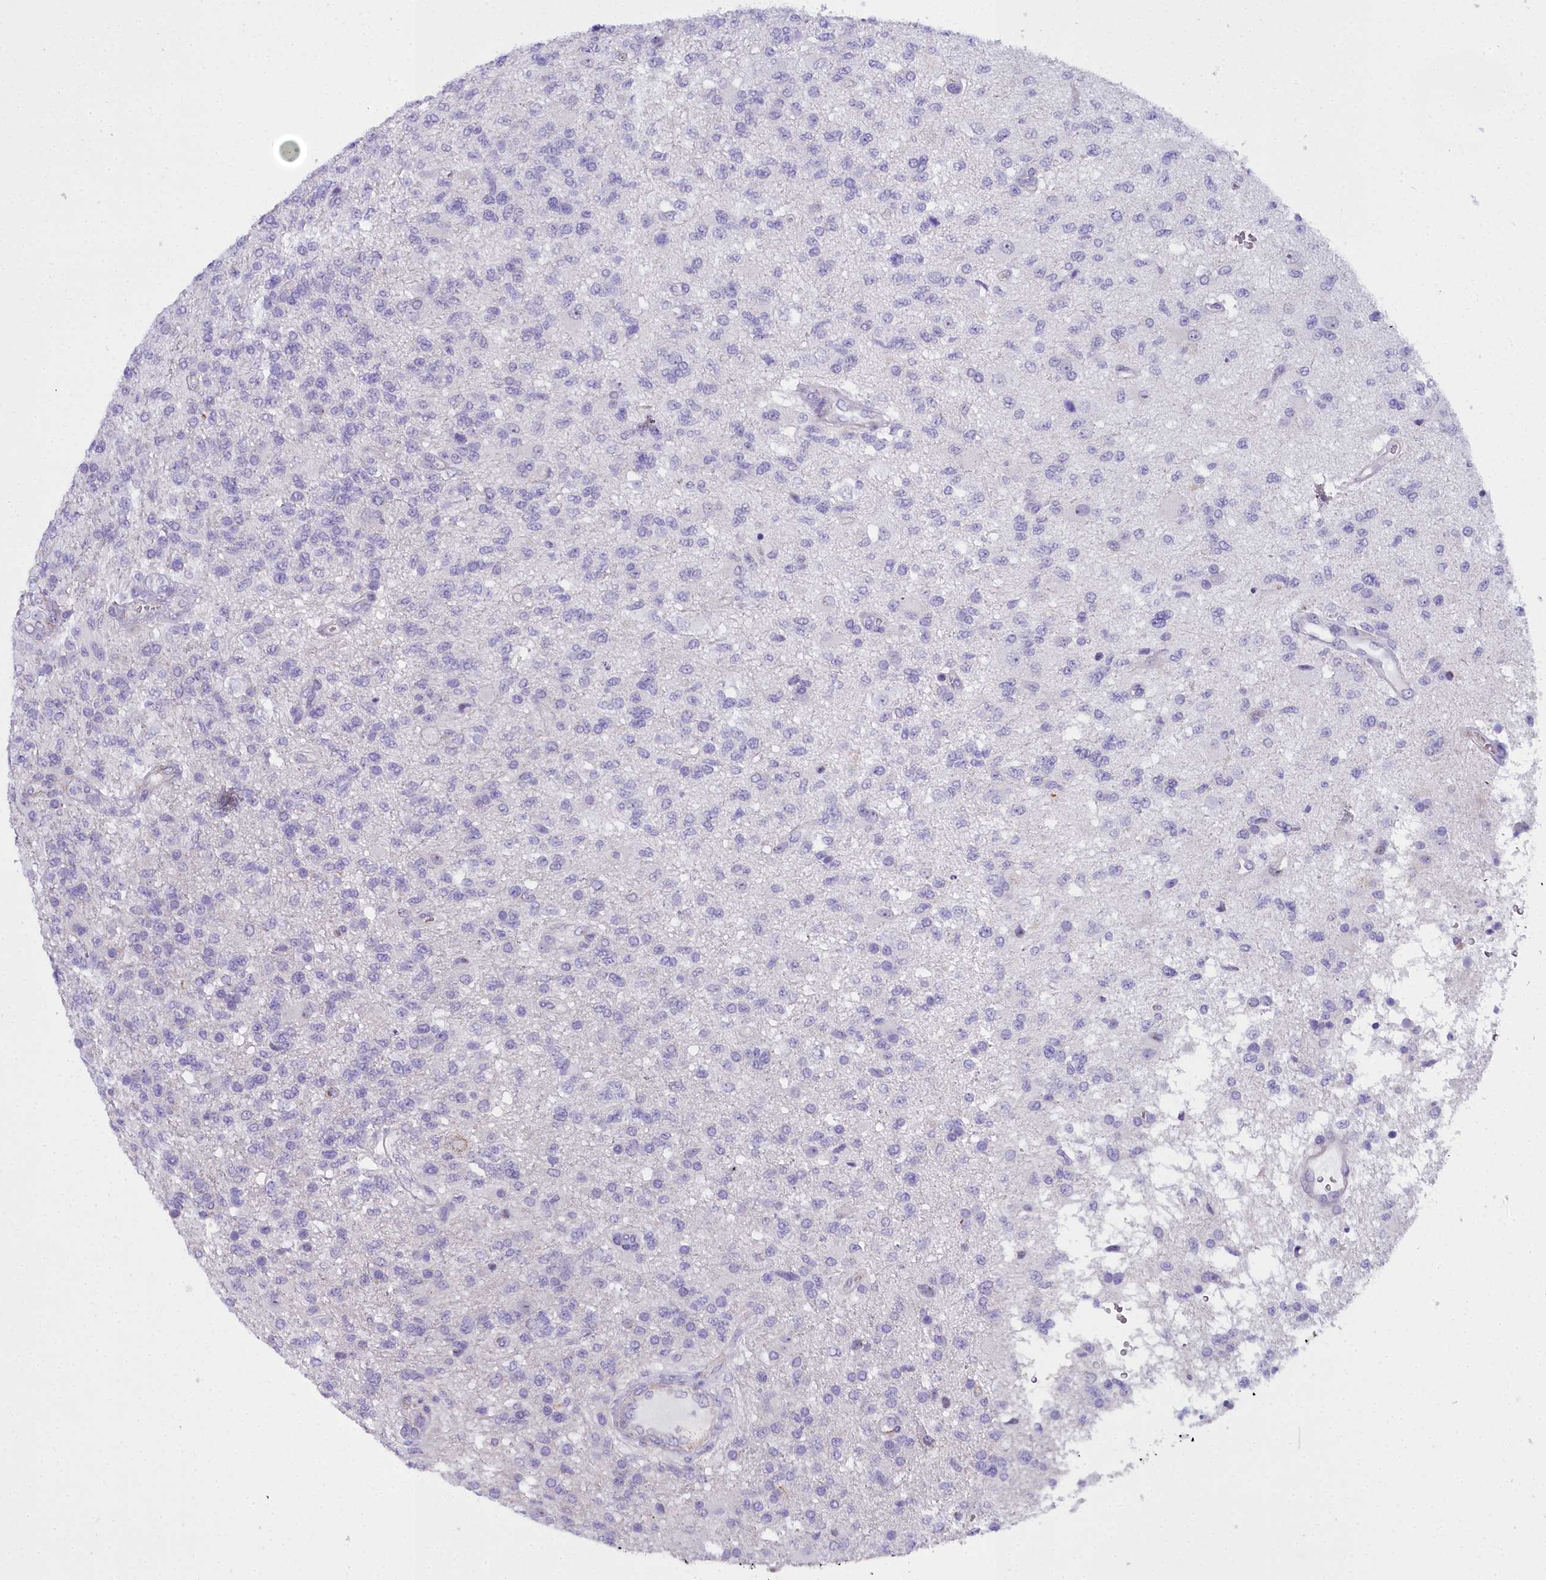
{"staining": {"intensity": "negative", "quantity": "none", "location": "none"}, "tissue": "glioma", "cell_type": "Tumor cells", "image_type": "cancer", "snomed": [{"axis": "morphology", "description": "Glioma, malignant, High grade"}, {"axis": "topography", "description": "Brain"}], "caption": "A high-resolution image shows immunohistochemistry (IHC) staining of high-grade glioma (malignant), which displays no significant staining in tumor cells.", "gene": "TIMM22", "patient": {"sex": "male", "age": 56}}